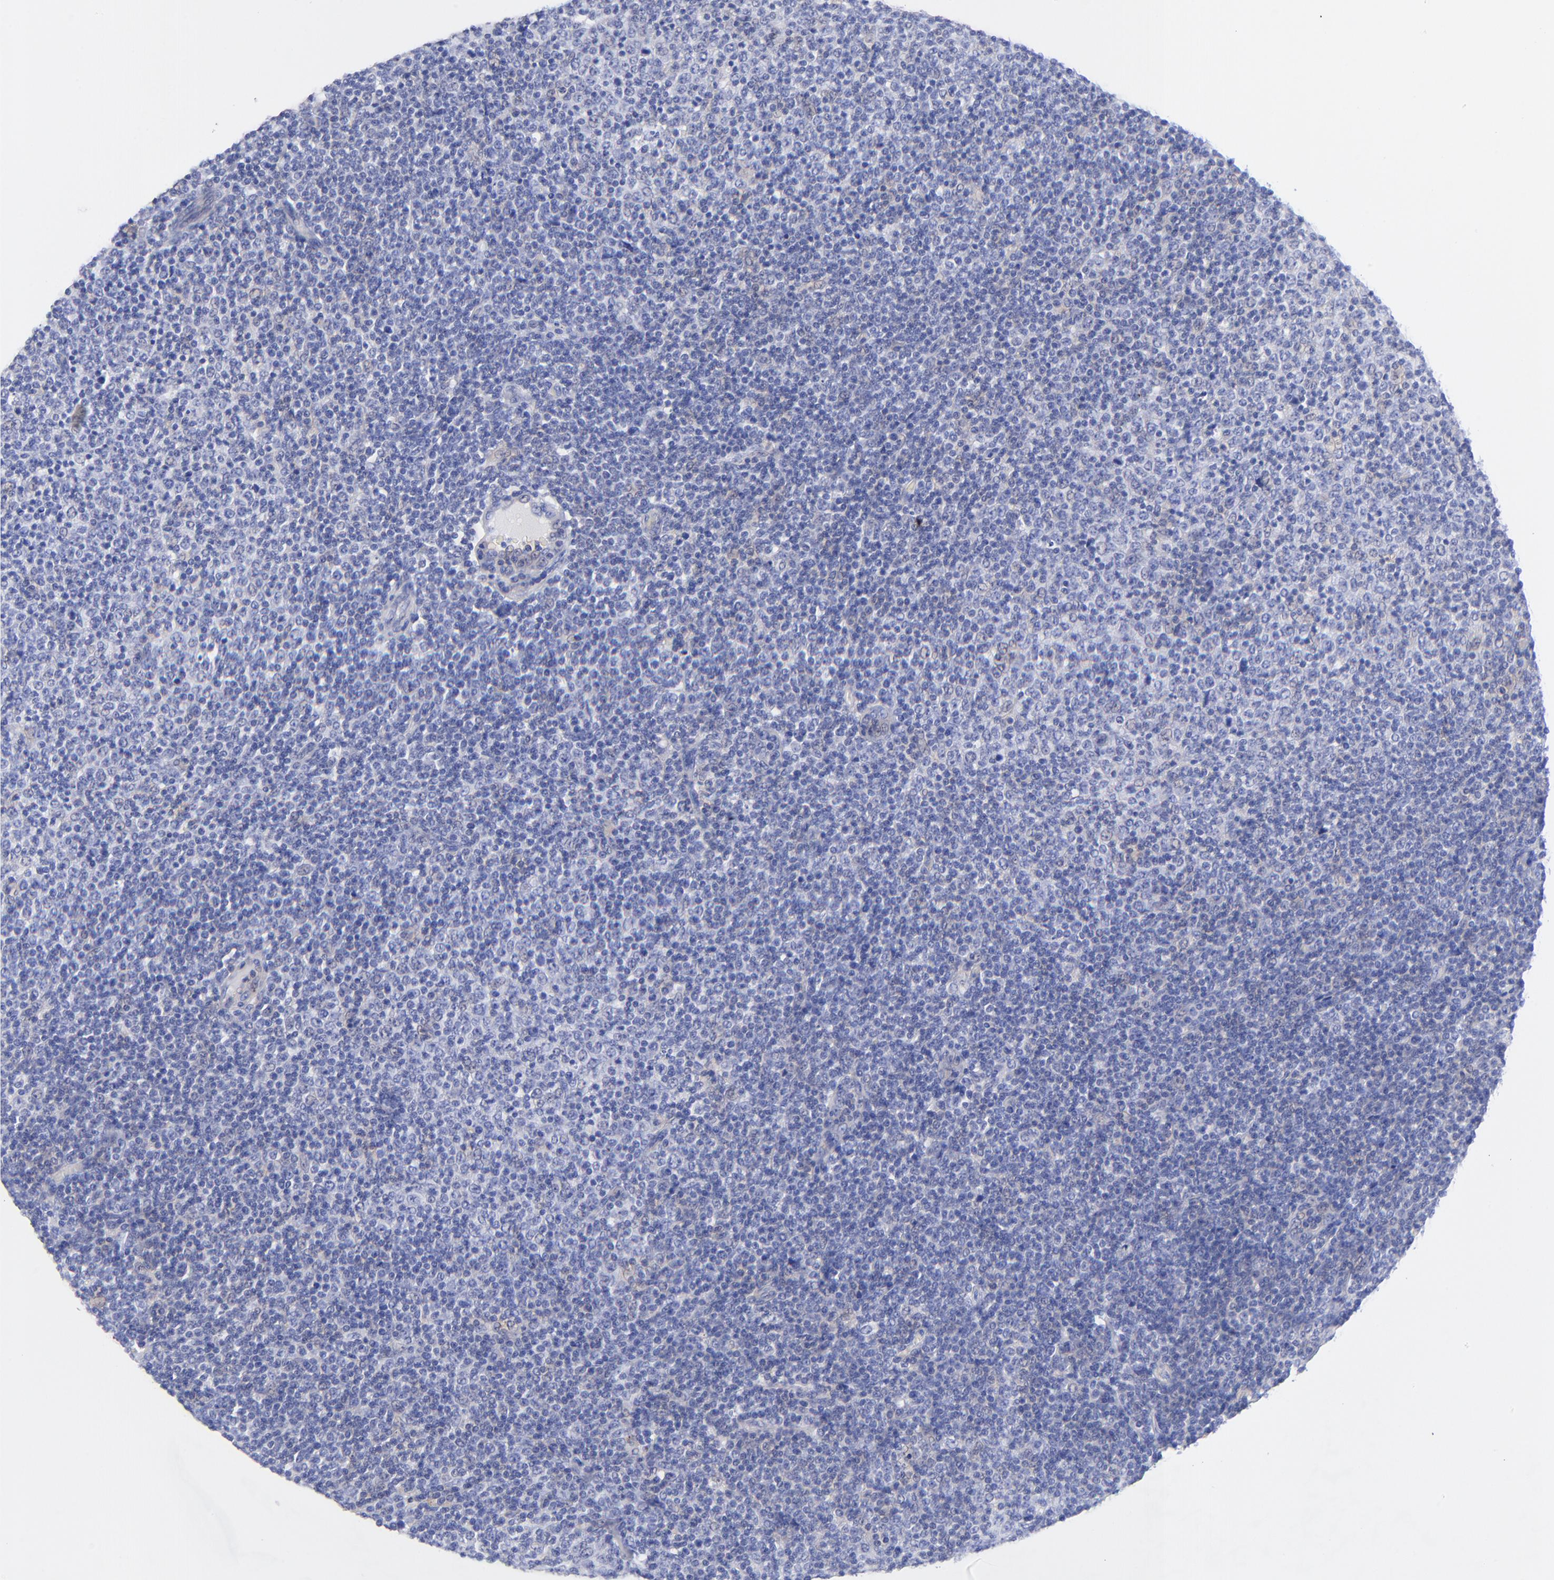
{"staining": {"intensity": "negative", "quantity": "none", "location": "none"}, "tissue": "lymphoma", "cell_type": "Tumor cells", "image_type": "cancer", "snomed": [{"axis": "morphology", "description": "Malignant lymphoma, non-Hodgkin's type, Low grade"}, {"axis": "topography", "description": "Lymph node"}], "caption": "This micrograph is of lymphoma stained with immunohistochemistry (IHC) to label a protein in brown with the nuclei are counter-stained blue. There is no staining in tumor cells.", "gene": "HORMAD2", "patient": {"sex": "male", "age": 70}}